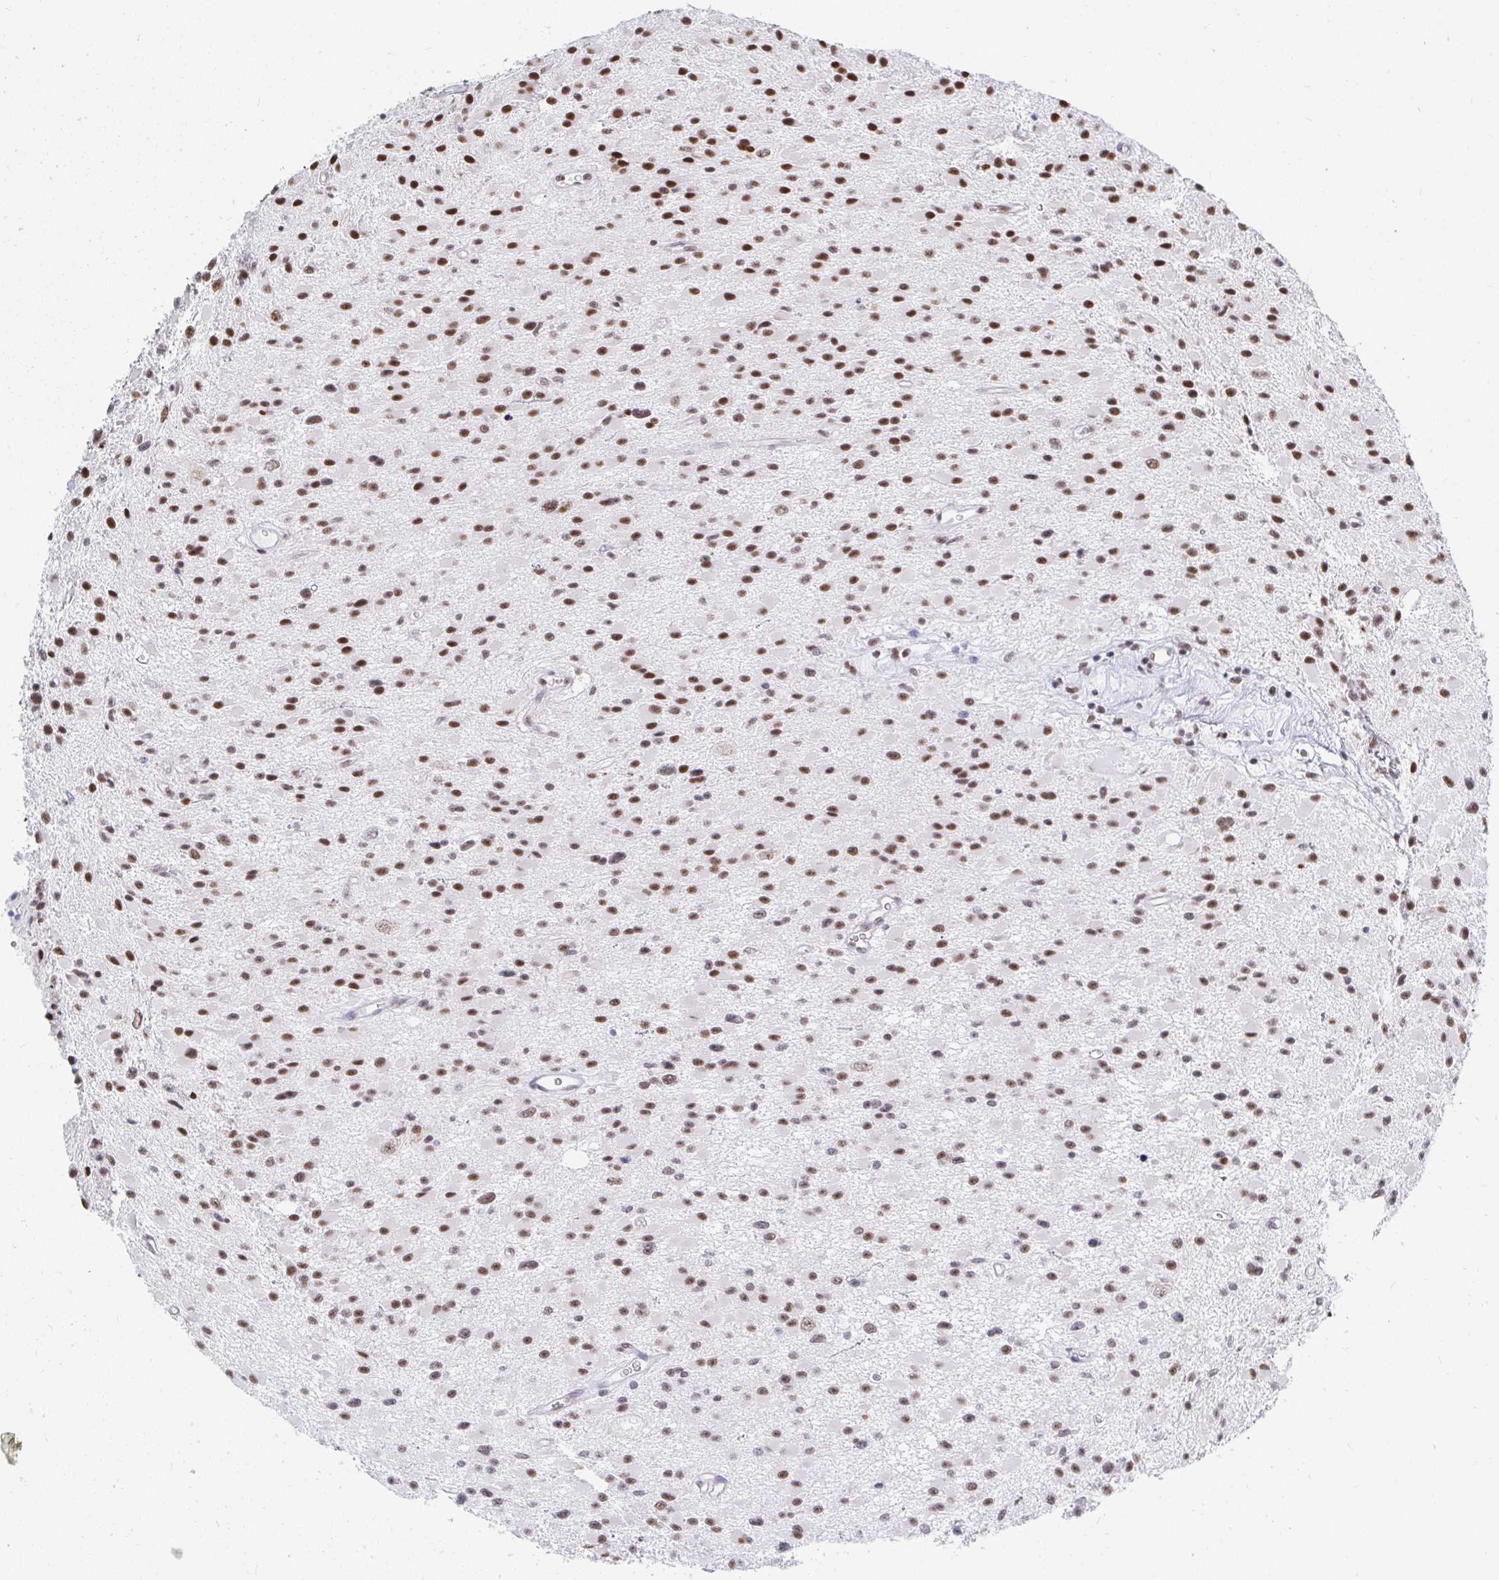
{"staining": {"intensity": "moderate", "quantity": ">75%", "location": "nuclear"}, "tissue": "glioma", "cell_type": "Tumor cells", "image_type": "cancer", "snomed": [{"axis": "morphology", "description": "Glioma, malignant, High grade"}, {"axis": "topography", "description": "Brain"}], "caption": "Immunohistochemical staining of glioma shows medium levels of moderate nuclear positivity in about >75% of tumor cells. The protein is stained brown, and the nuclei are stained in blue (DAB IHC with brightfield microscopy, high magnification).", "gene": "TRIP12", "patient": {"sex": "male", "age": 29}}